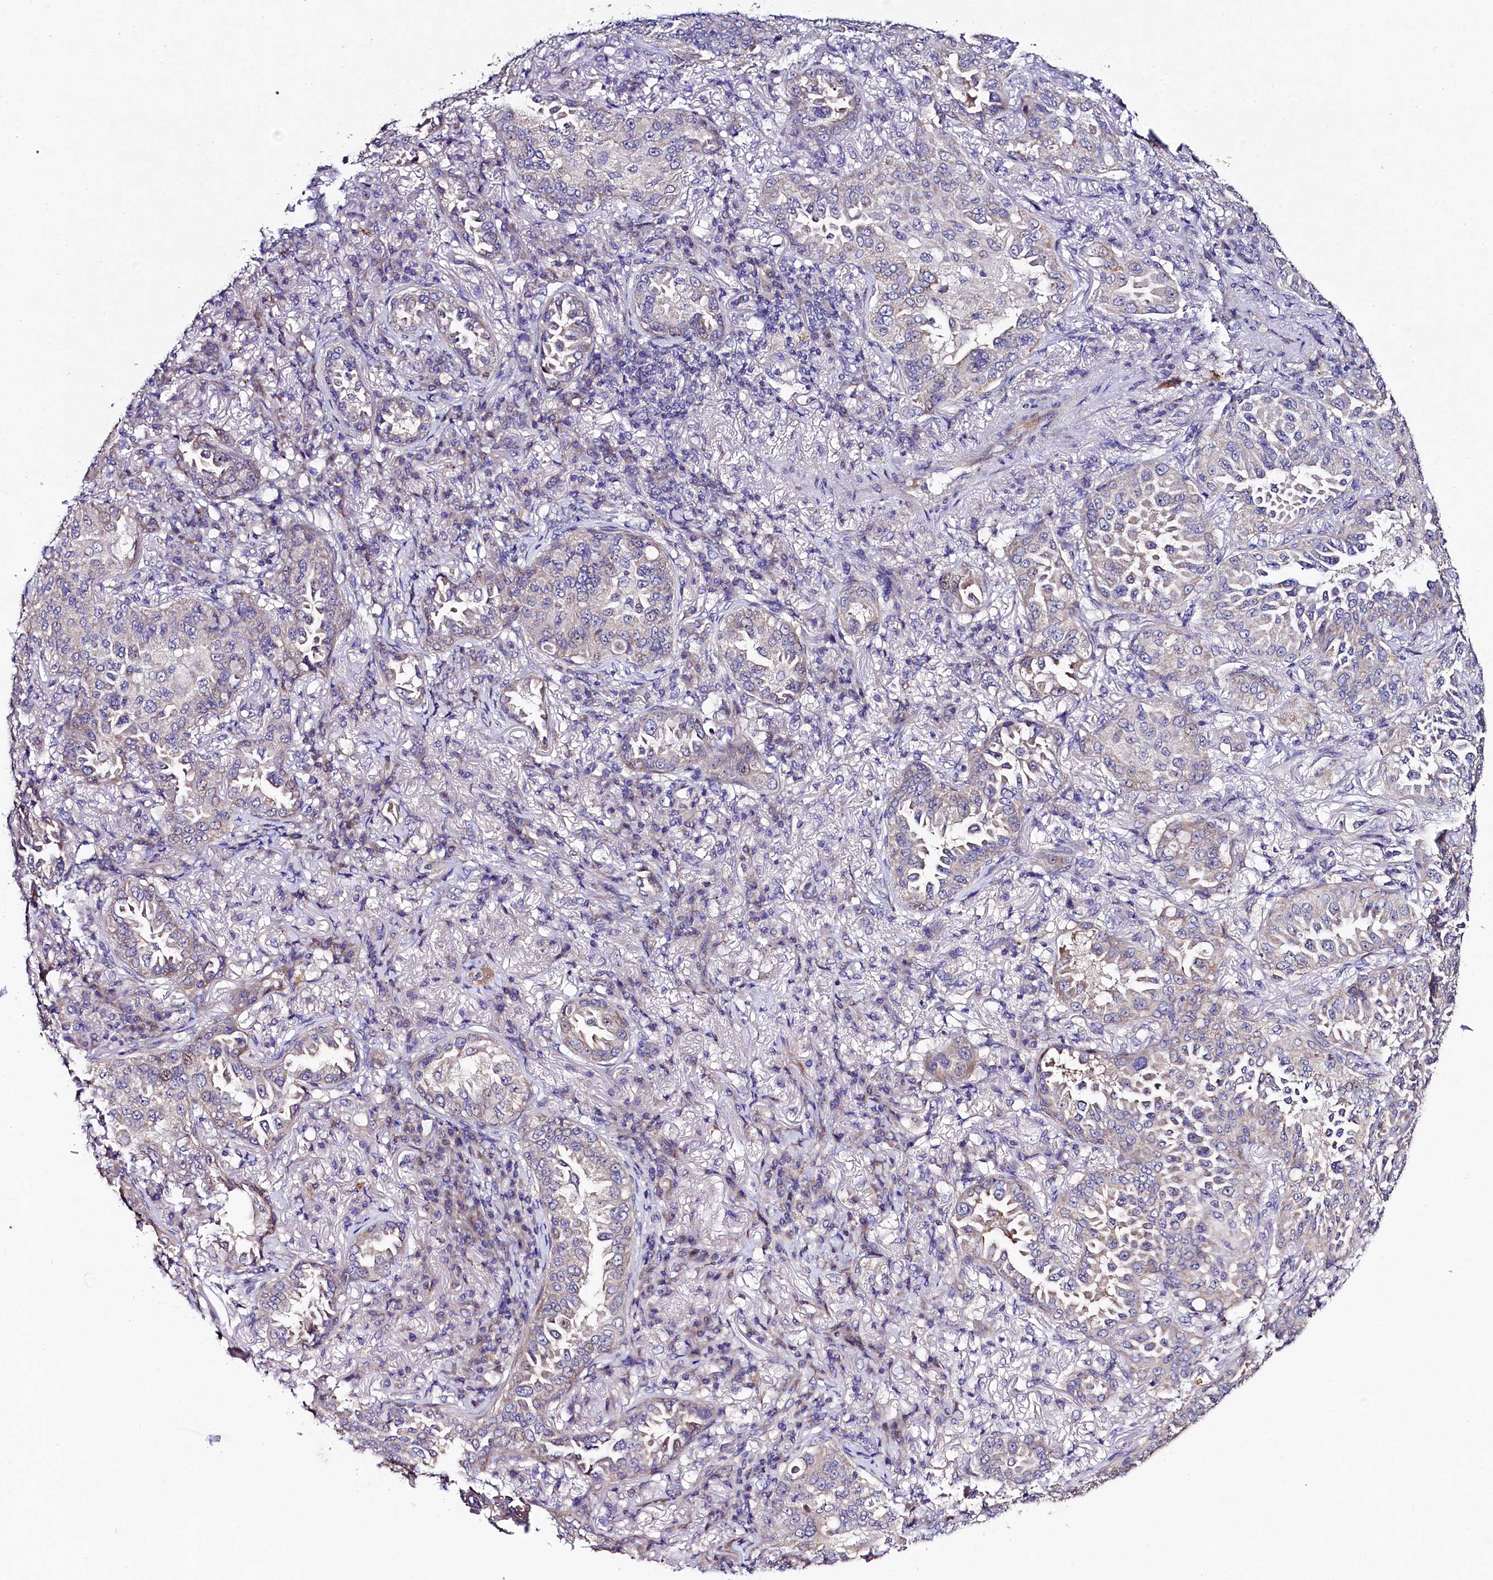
{"staining": {"intensity": "negative", "quantity": "none", "location": "none"}, "tissue": "lung cancer", "cell_type": "Tumor cells", "image_type": "cancer", "snomed": [{"axis": "morphology", "description": "Adenocarcinoma, NOS"}, {"axis": "topography", "description": "Lung"}], "caption": "This is an immunohistochemistry (IHC) histopathology image of lung cancer (adenocarcinoma). There is no positivity in tumor cells.", "gene": "FXYD6", "patient": {"sex": "female", "age": 69}}